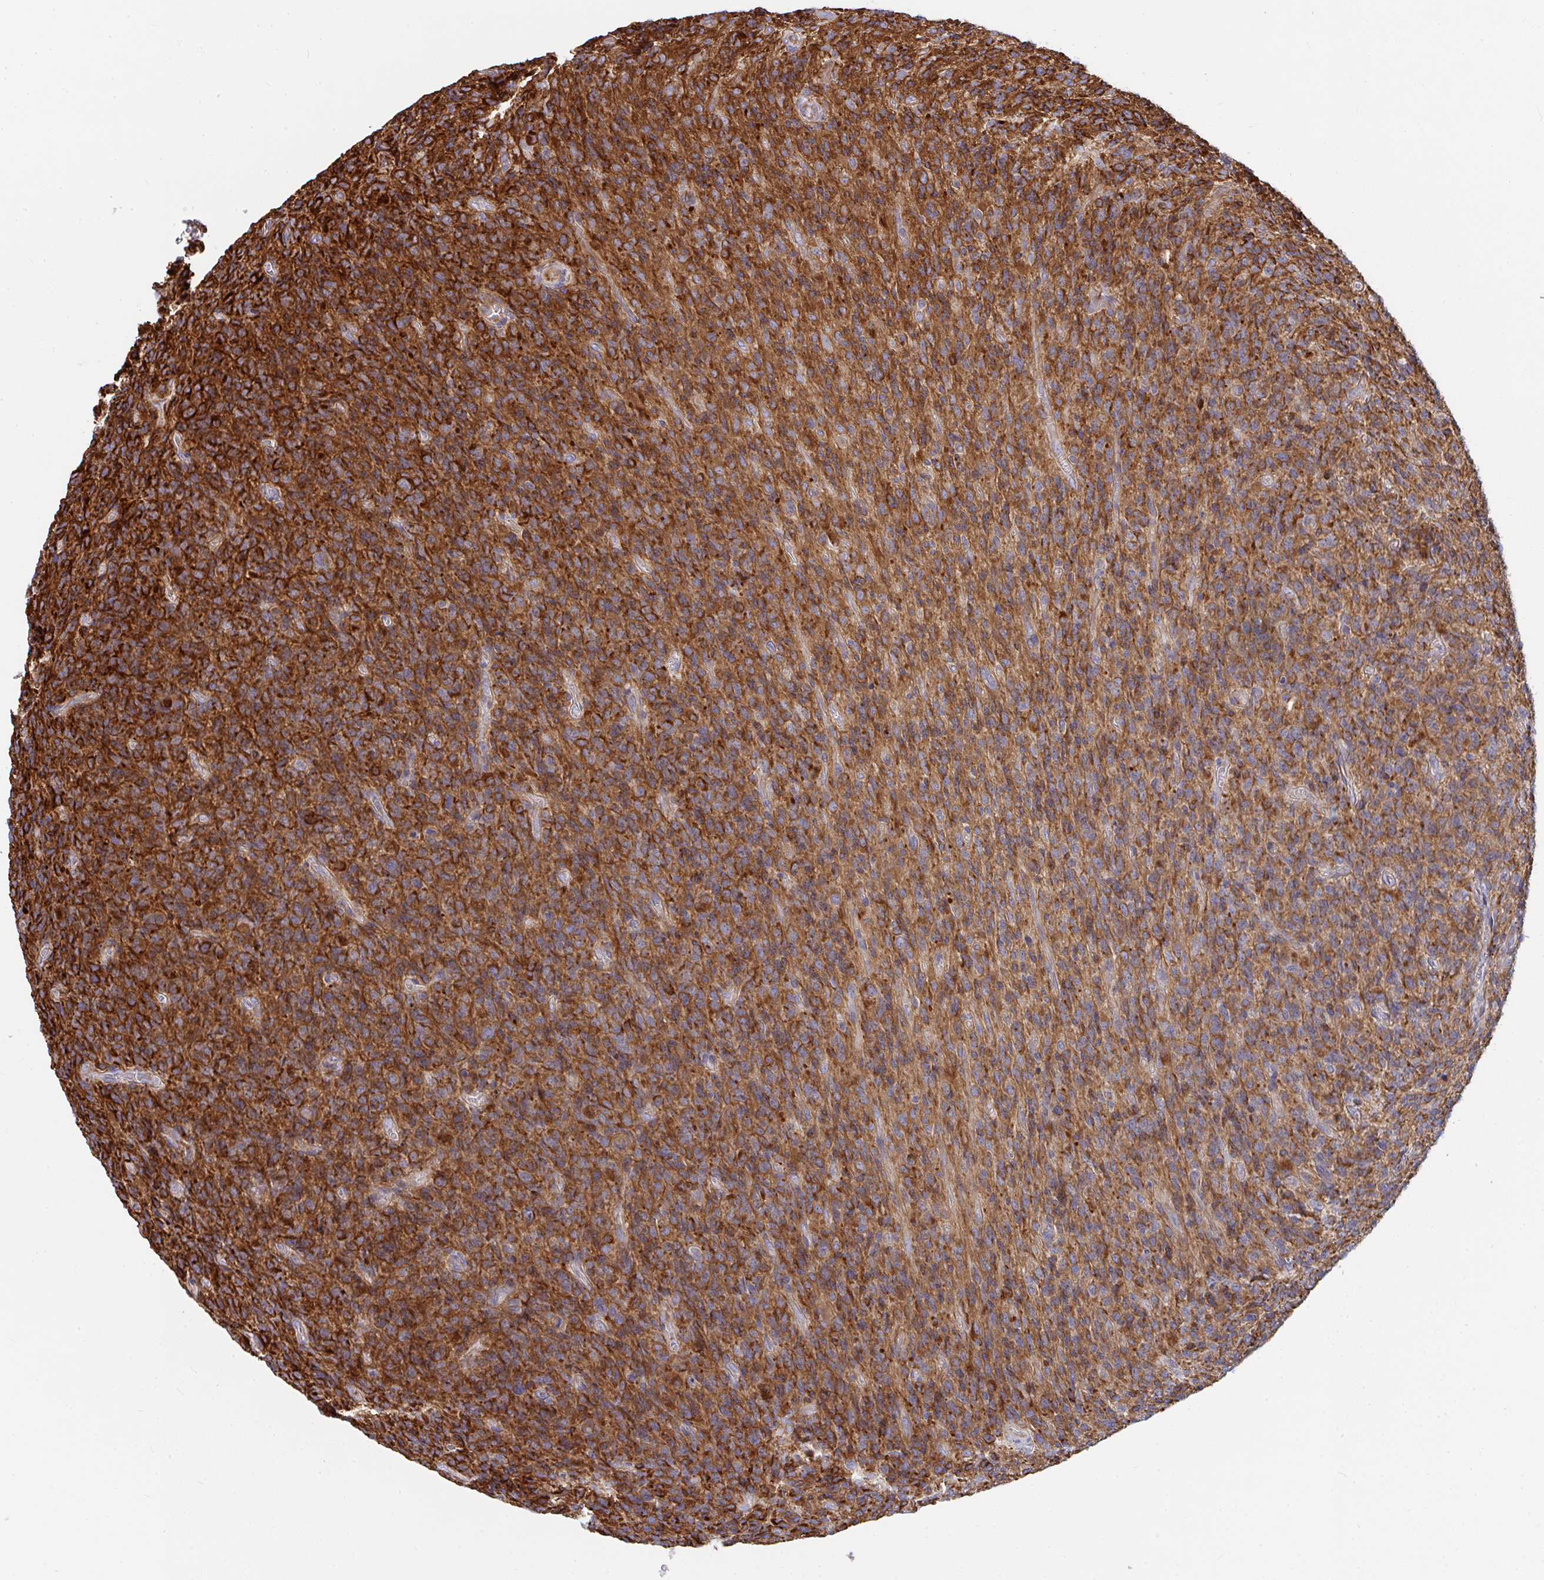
{"staining": {"intensity": "moderate", "quantity": ">75%", "location": "cytoplasmic/membranous"}, "tissue": "glioma", "cell_type": "Tumor cells", "image_type": "cancer", "snomed": [{"axis": "morphology", "description": "Glioma, malignant, High grade"}, {"axis": "topography", "description": "Brain"}], "caption": "Malignant glioma (high-grade) tissue exhibits moderate cytoplasmic/membranous staining in approximately >75% of tumor cells, visualized by immunohistochemistry.", "gene": "EIF1AD", "patient": {"sex": "male", "age": 76}}